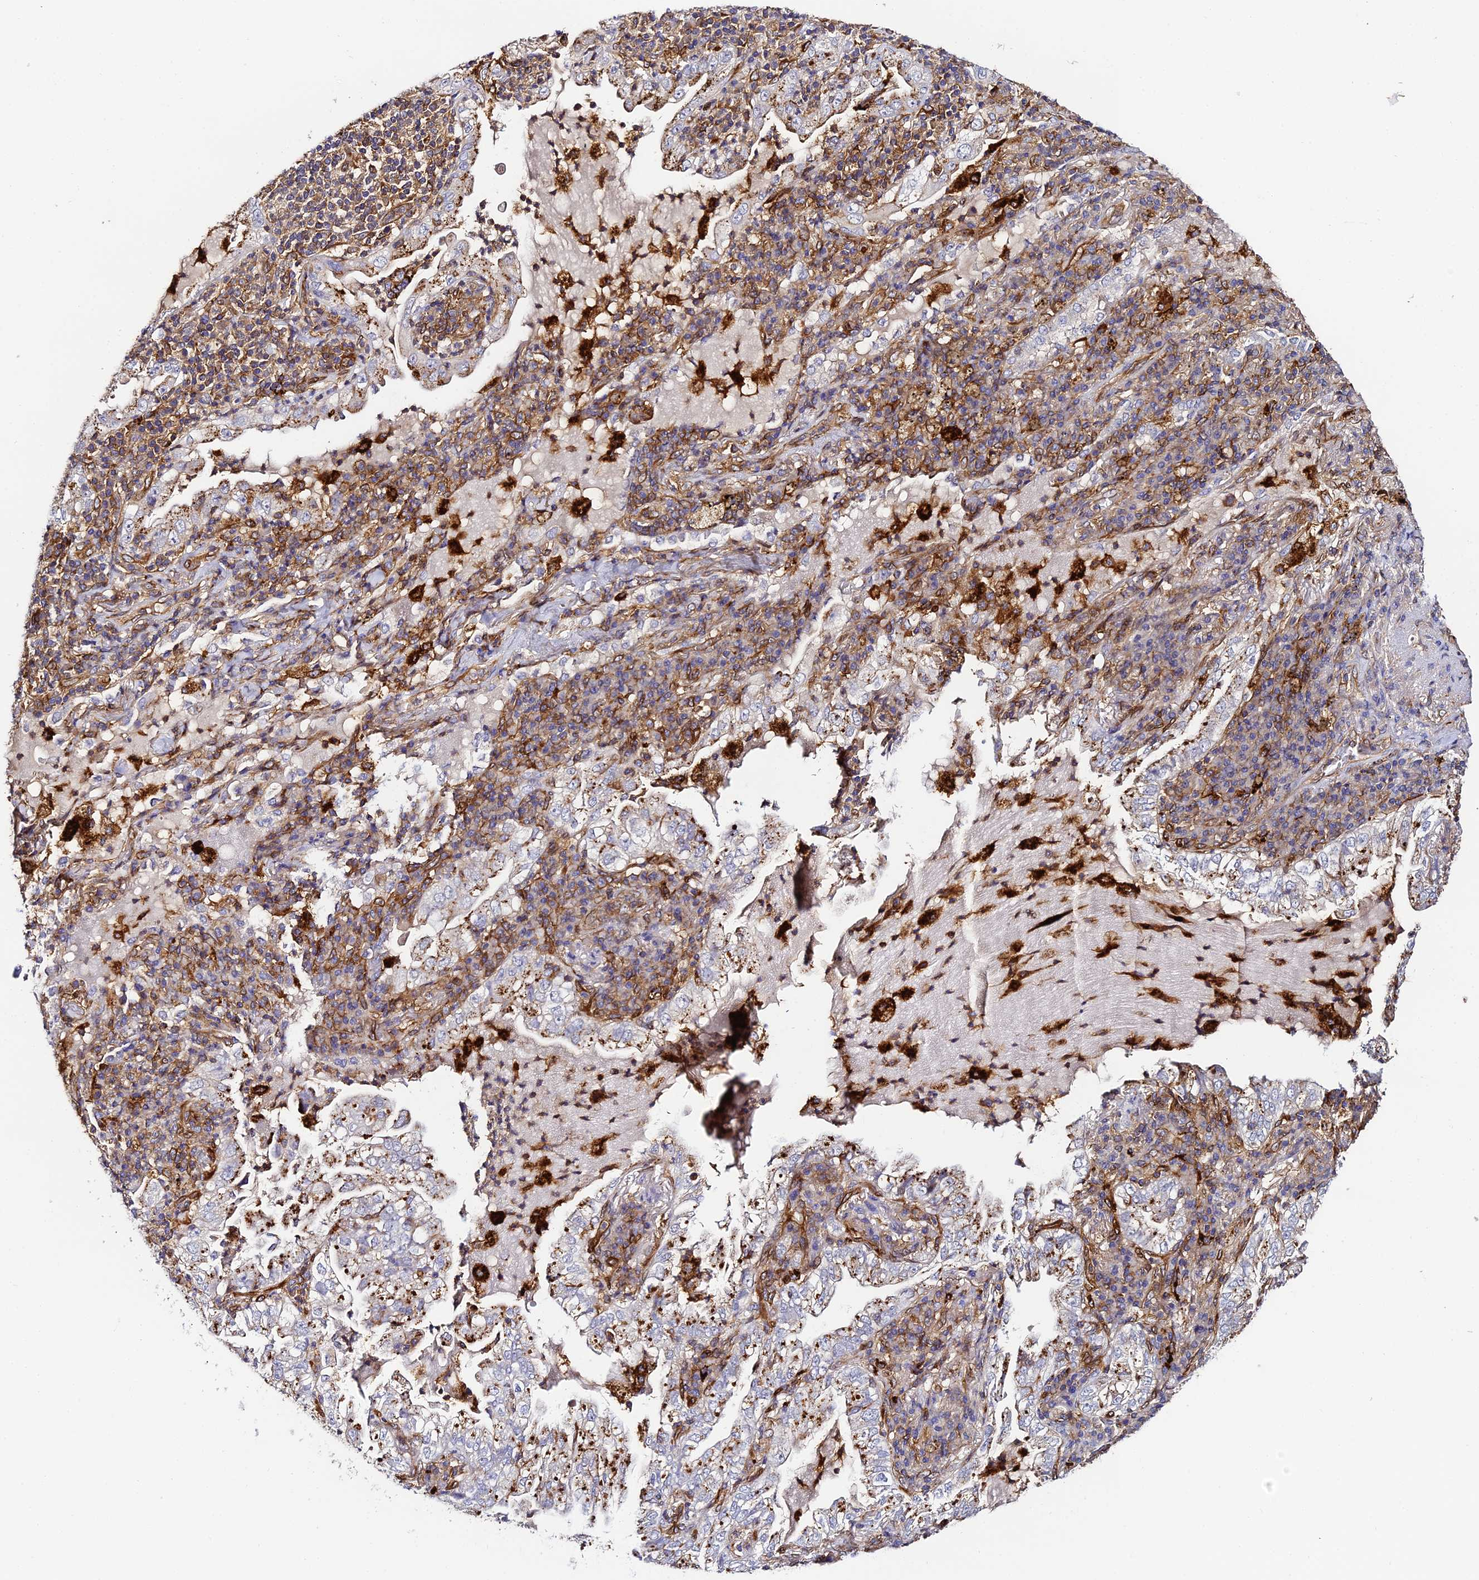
{"staining": {"intensity": "negative", "quantity": "none", "location": "none"}, "tissue": "lung cancer", "cell_type": "Tumor cells", "image_type": "cancer", "snomed": [{"axis": "morphology", "description": "Adenocarcinoma, NOS"}, {"axis": "topography", "description": "Lung"}], "caption": "Immunohistochemistry (IHC) micrograph of human lung cancer (adenocarcinoma) stained for a protein (brown), which exhibits no staining in tumor cells.", "gene": "TRPV2", "patient": {"sex": "female", "age": 73}}